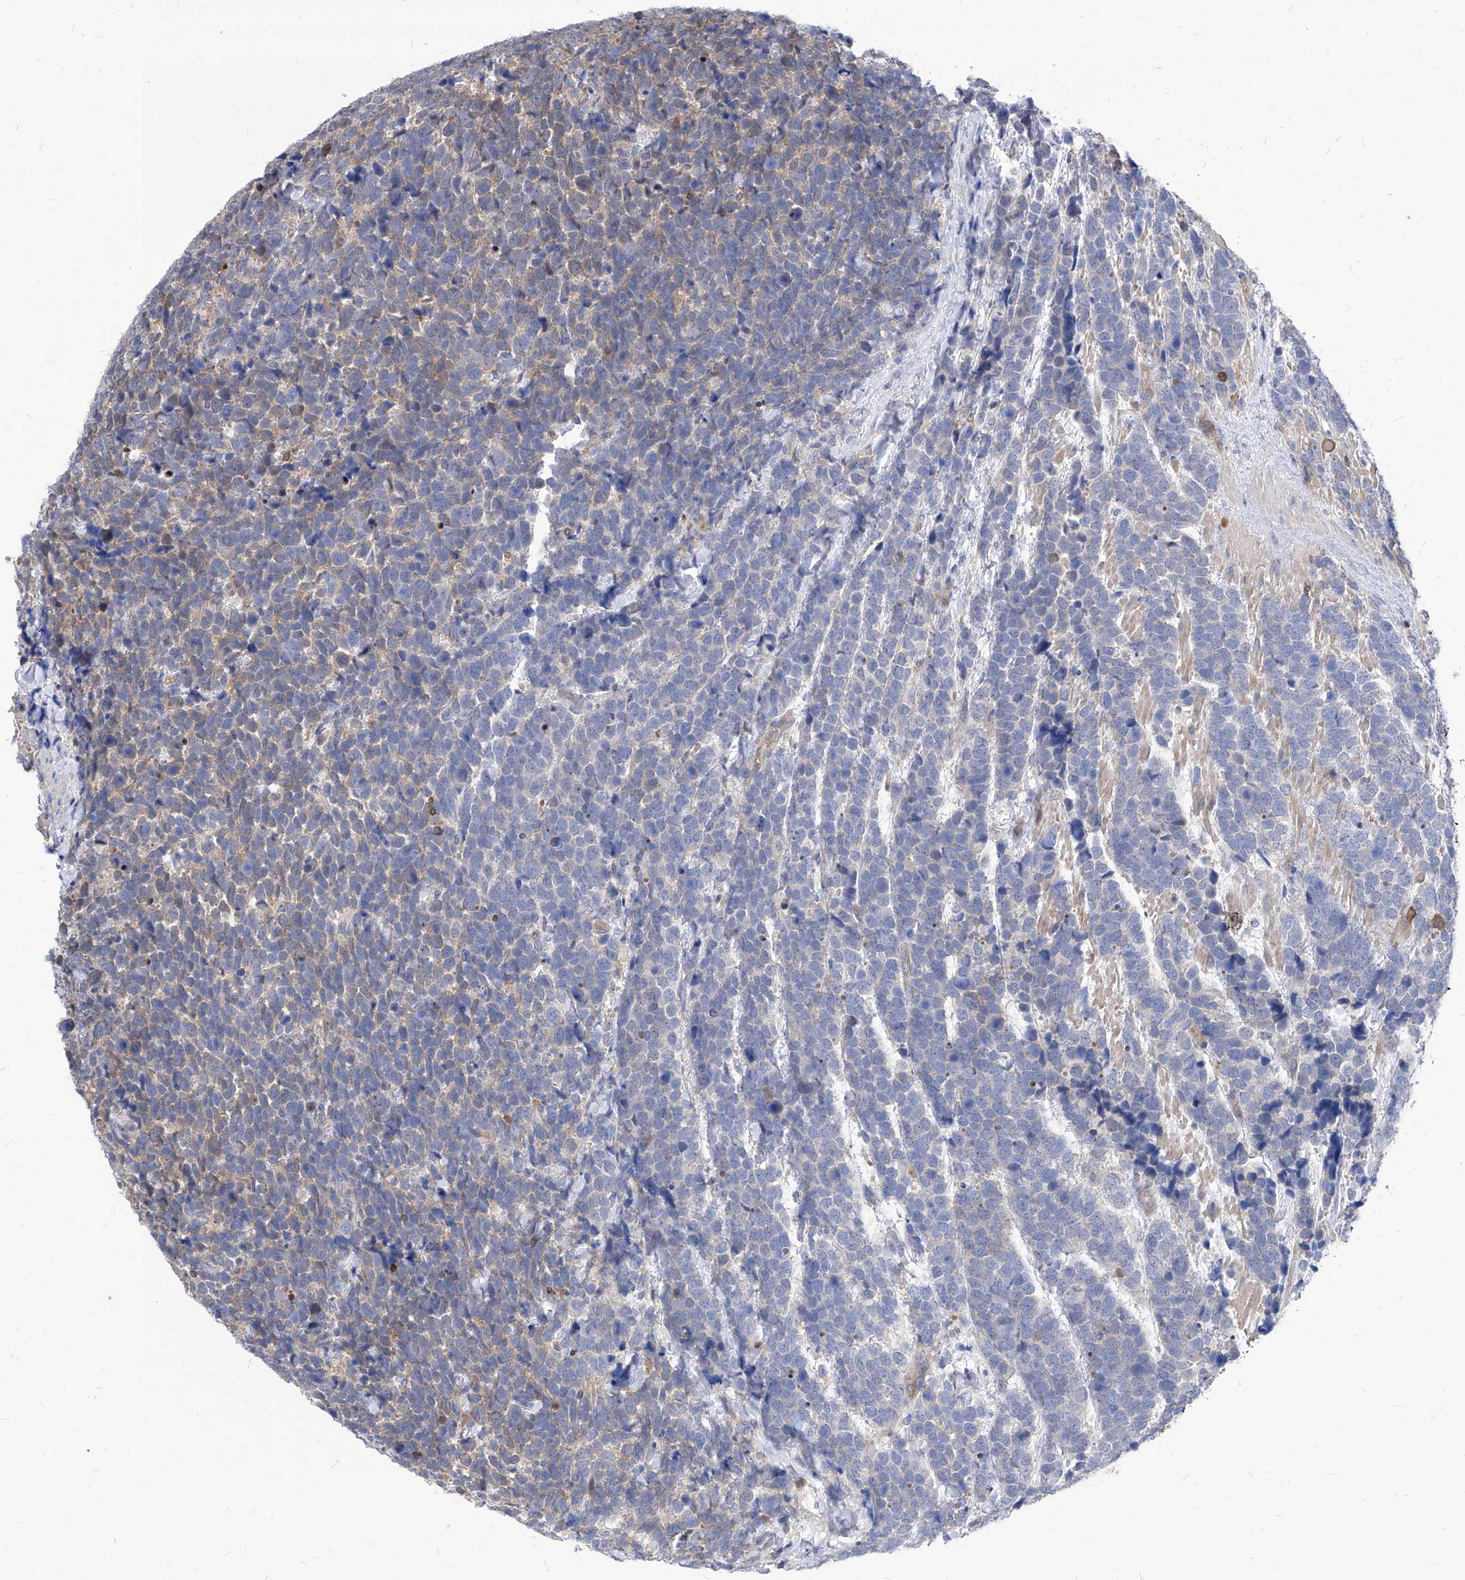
{"staining": {"intensity": "negative", "quantity": "none", "location": "none"}, "tissue": "urothelial cancer", "cell_type": "Tumor cells", "image_type": "cancer", "snomed": [{"axis": "morphology", "description": "Urothelial carcinoma, High grade"}, {"axis": "topography", "description": "Urinary bladder"}], "caption": "DAB (3,3'-diaminobenzidine) immunohistochemical staining of human urothelial cancer displays no significant expression in tumor cells.", "gene": "ABRACL", "patient": {"sex": "female", "age": 82}}